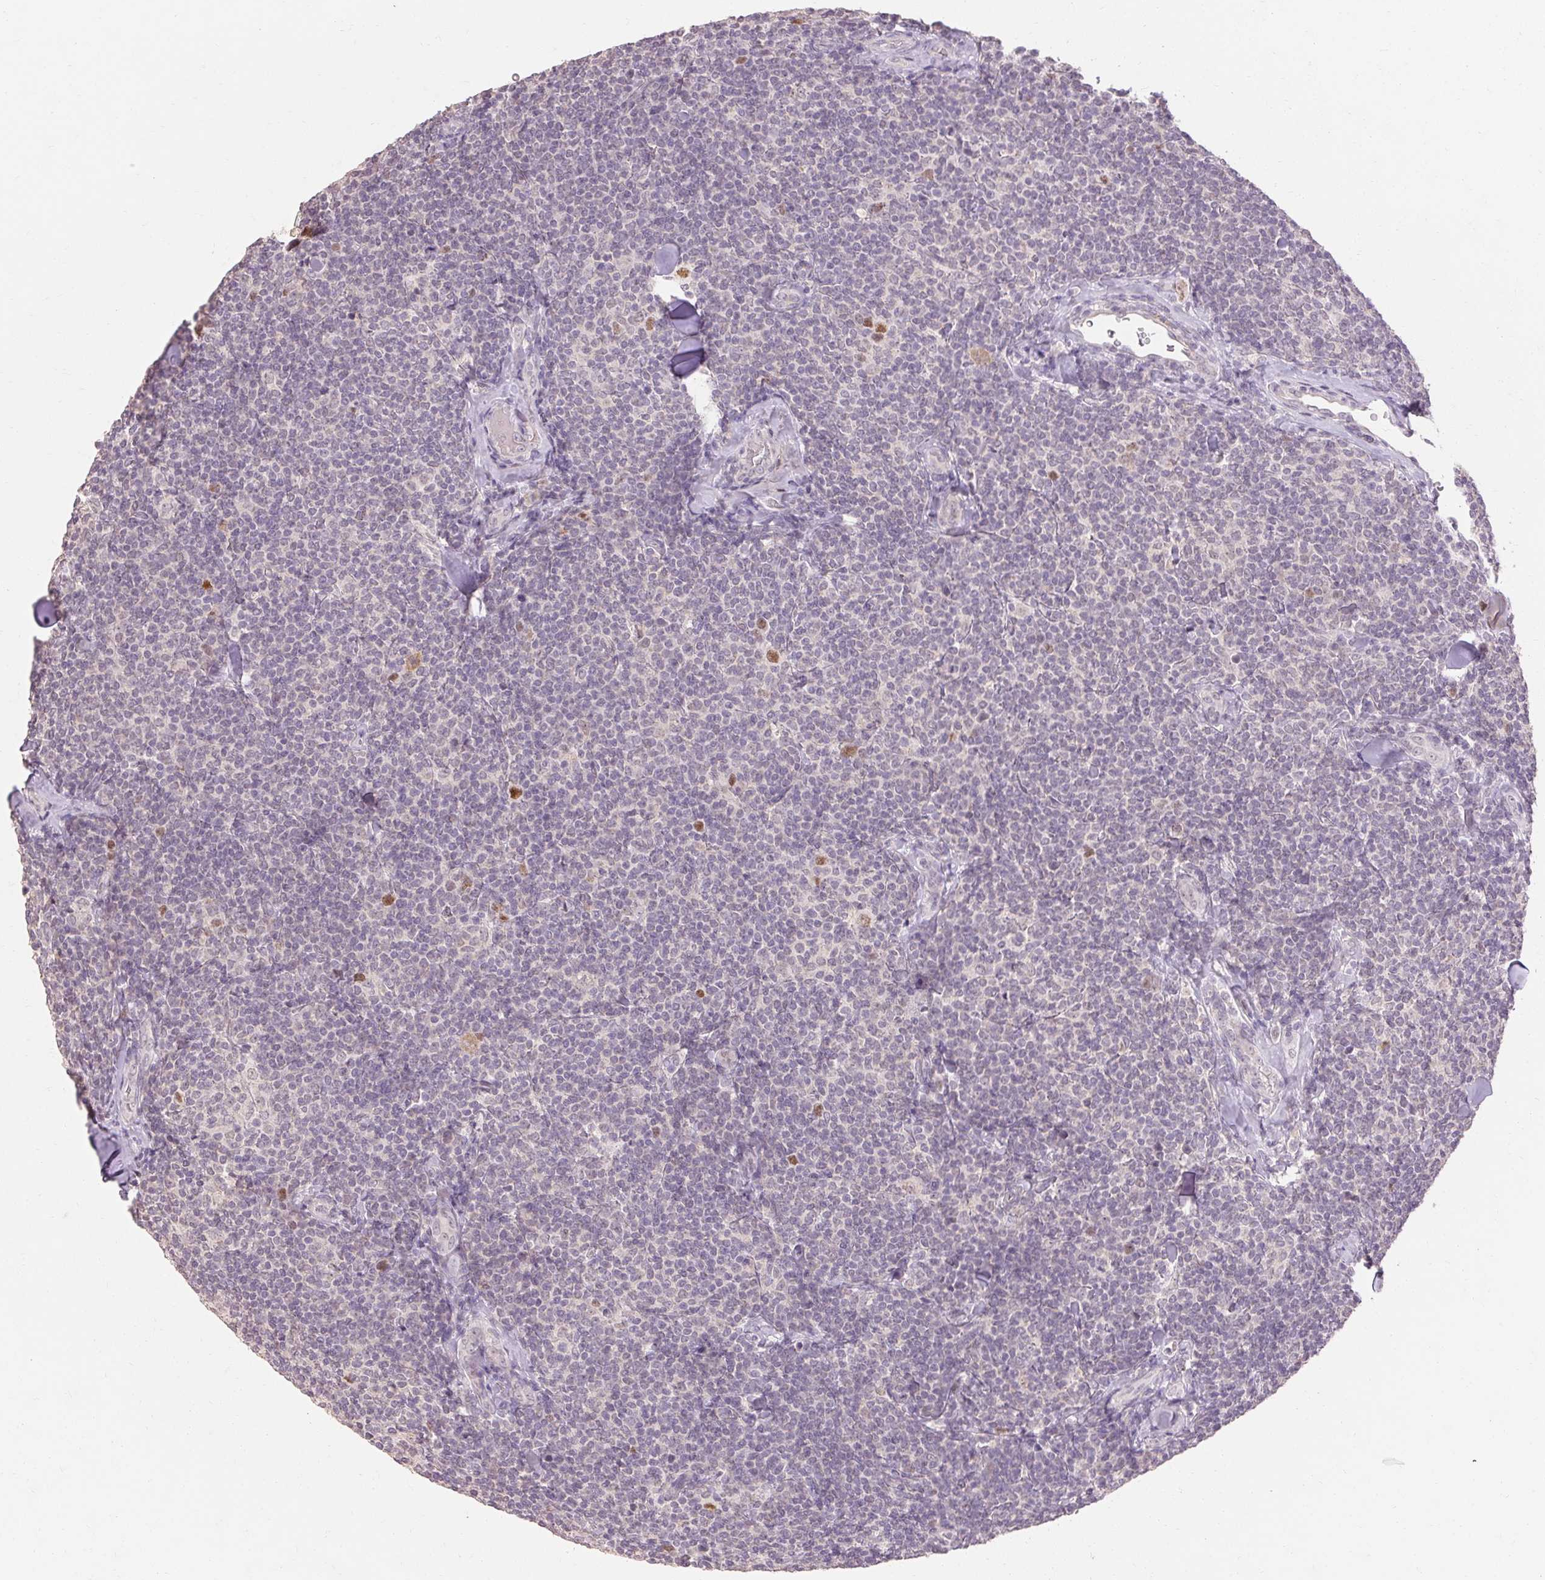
{"staining": {"intensity": "negative", "quantity": "none", "location": "none"}, "tissue": "lymphoma", "cell_type": "Tumor cells", "image_type": "cancer", "snomed": [{"axis": "morphology", "description": "Malignant lymphoma, non-Hodgkin's type, Low grade"}, {"axis": "topography", "description": "Lymph node"}], "caption": "Tumor cells show no significant protein positivity in lymphoma.", "gene": "SKP2", "patient": {"sex": "female", "age": 56}}